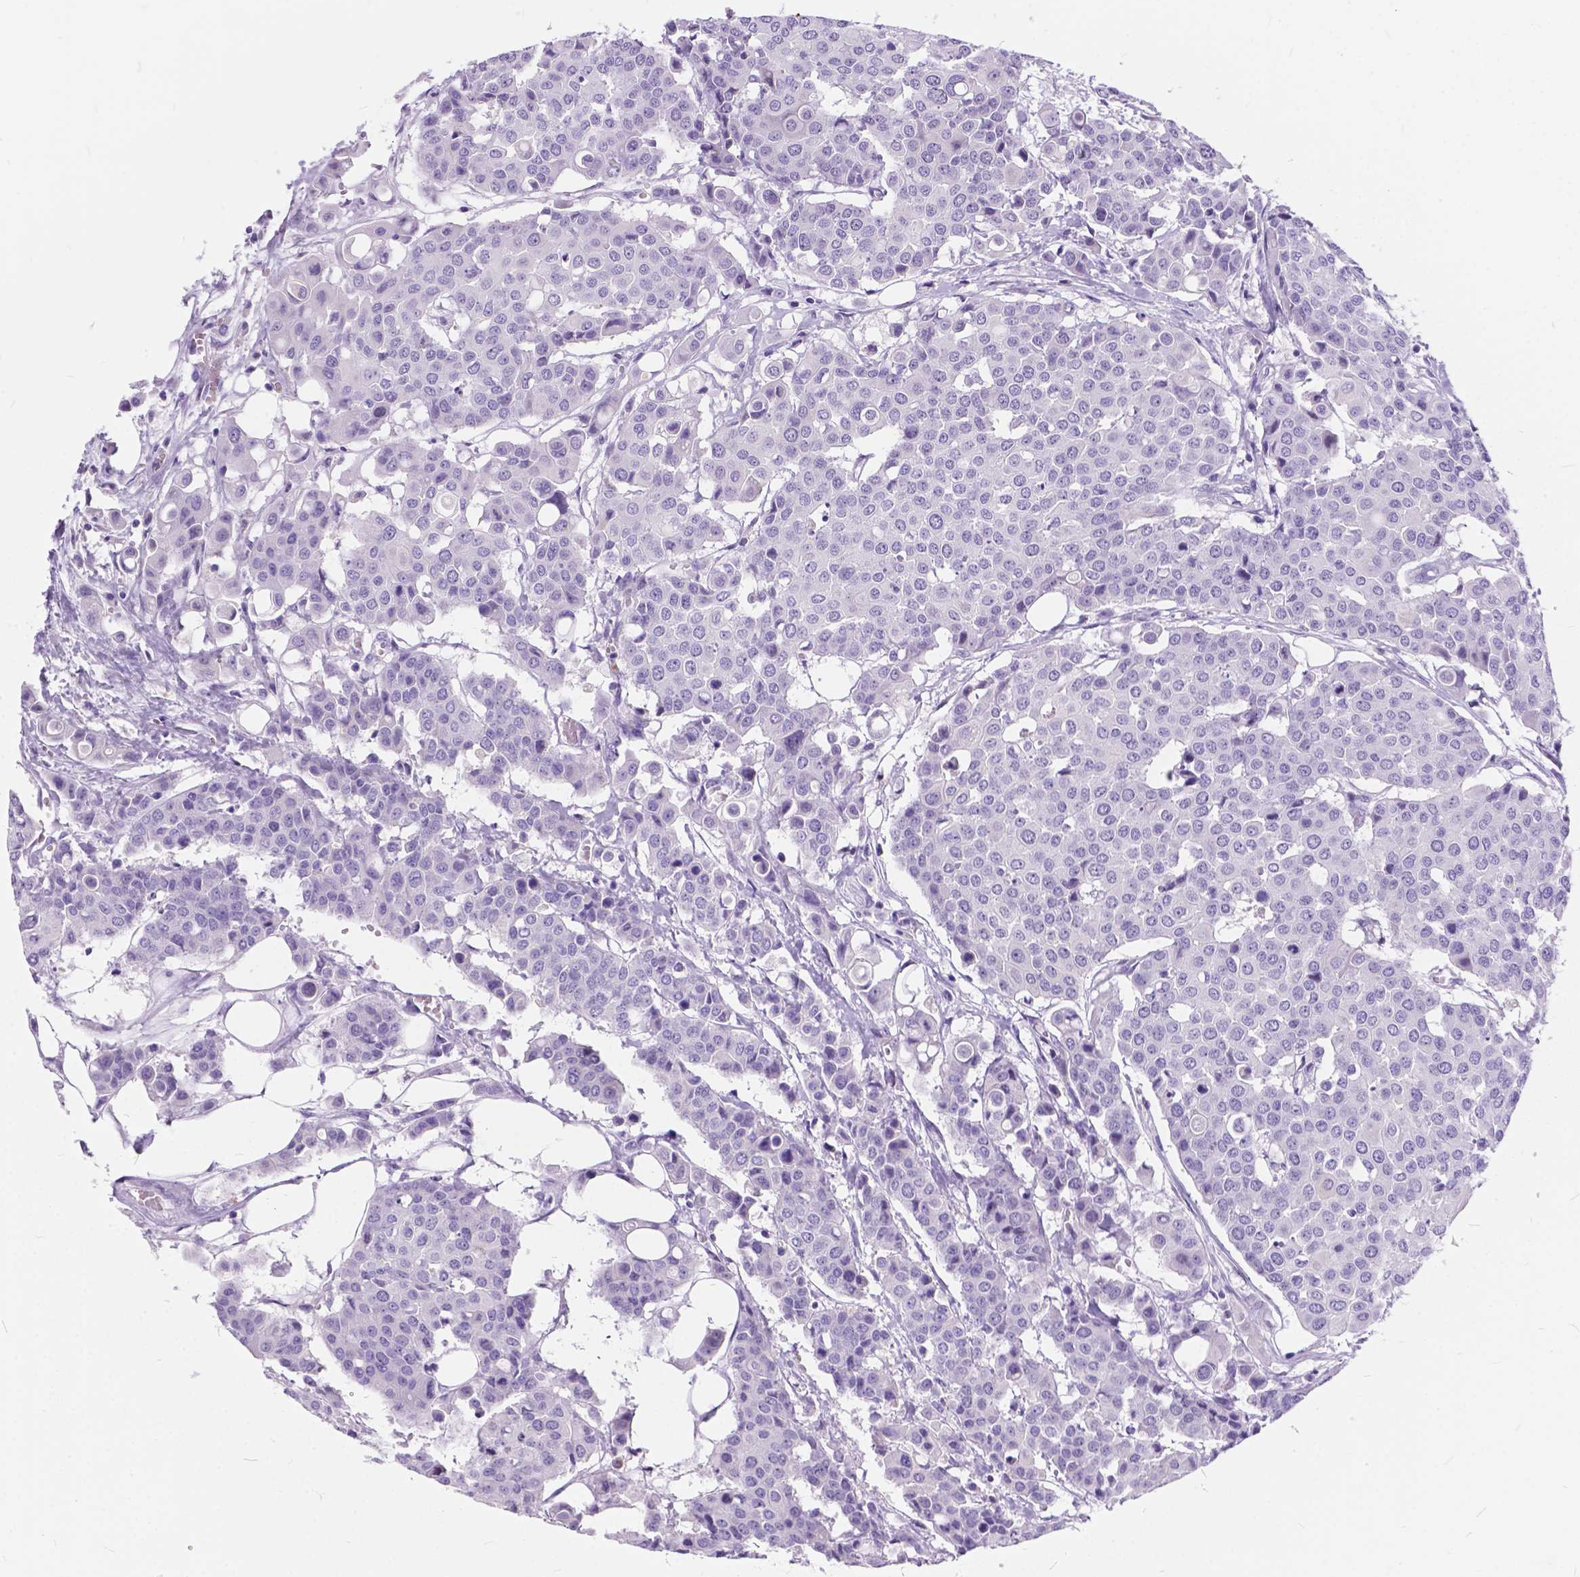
{"staining": {"intensity": "negative", "quantity": "none", "location": "none"}, "tissue": "carcinoid", "cell_type": "Tumor cells", "image_type": "cancer", "snomed": [{"axis": "morphology", "description": "Carcinoid, malignant, NOS"}, {"axis": "topography", "description": "Colon"}], "caption": "Tumor cells show no significant positivity in carcinoid.", "gene": "BSND", "patient": {"sex": "male", "age": 81}}